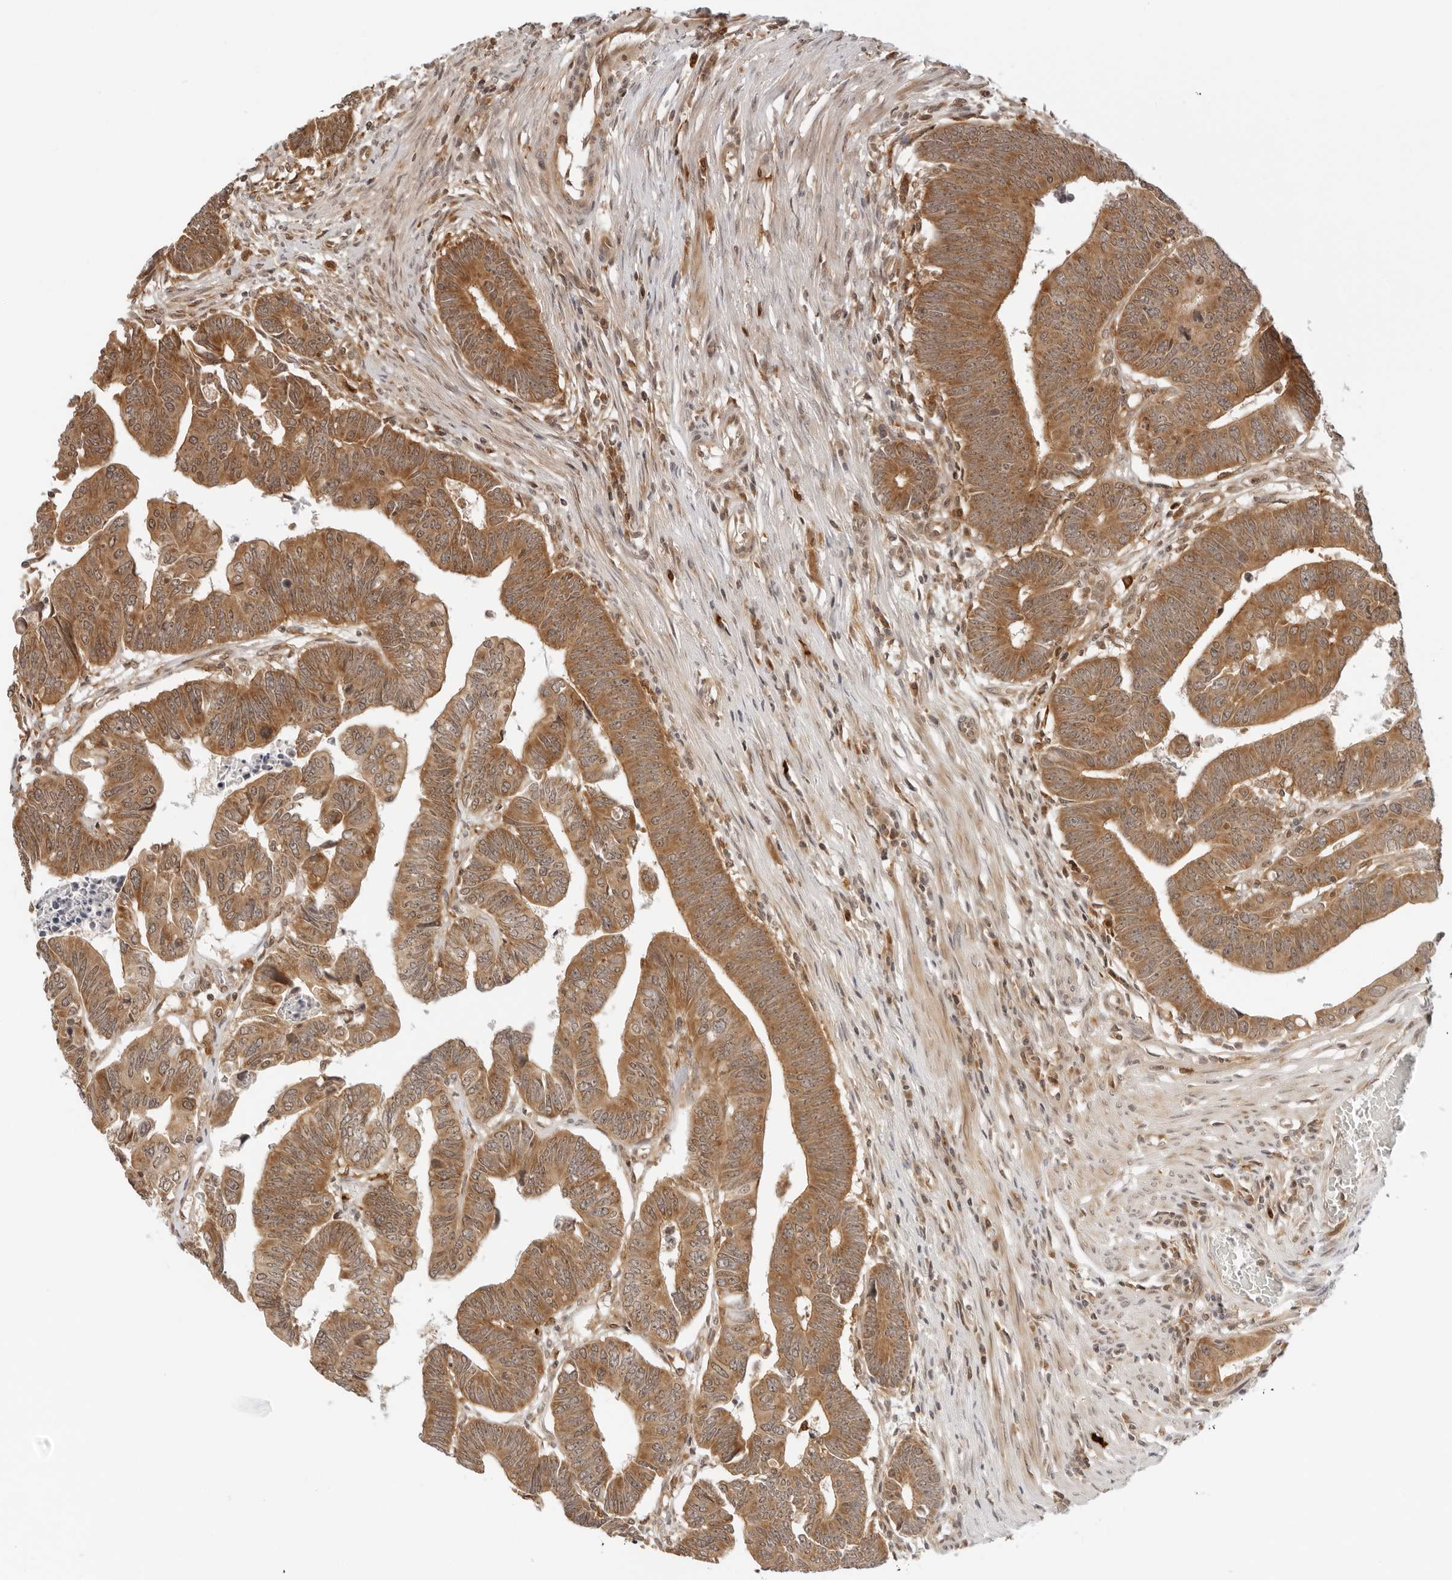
{"staining": {"intensity": "moderate", "quantity": ">75%", "location": "cytoplasmic/membranous"}, "tissue": "colorectal cancer", "cell_type": "Tumor cells", "image_type": "cancer", "snomed": [{"axis": "morphology", "description": "Adenocarcinoma, NOS"}, {"axis": "topography", "description": "Rectum"}], "caption": "Adenocarcinoma (colorectal) stained with a brown dye displays moderate cytoplasmic/membranous positive staining in about >75% of tumor cells.", "gene": "RC3H1", "patient": {"sex": "female", "age": 65}}